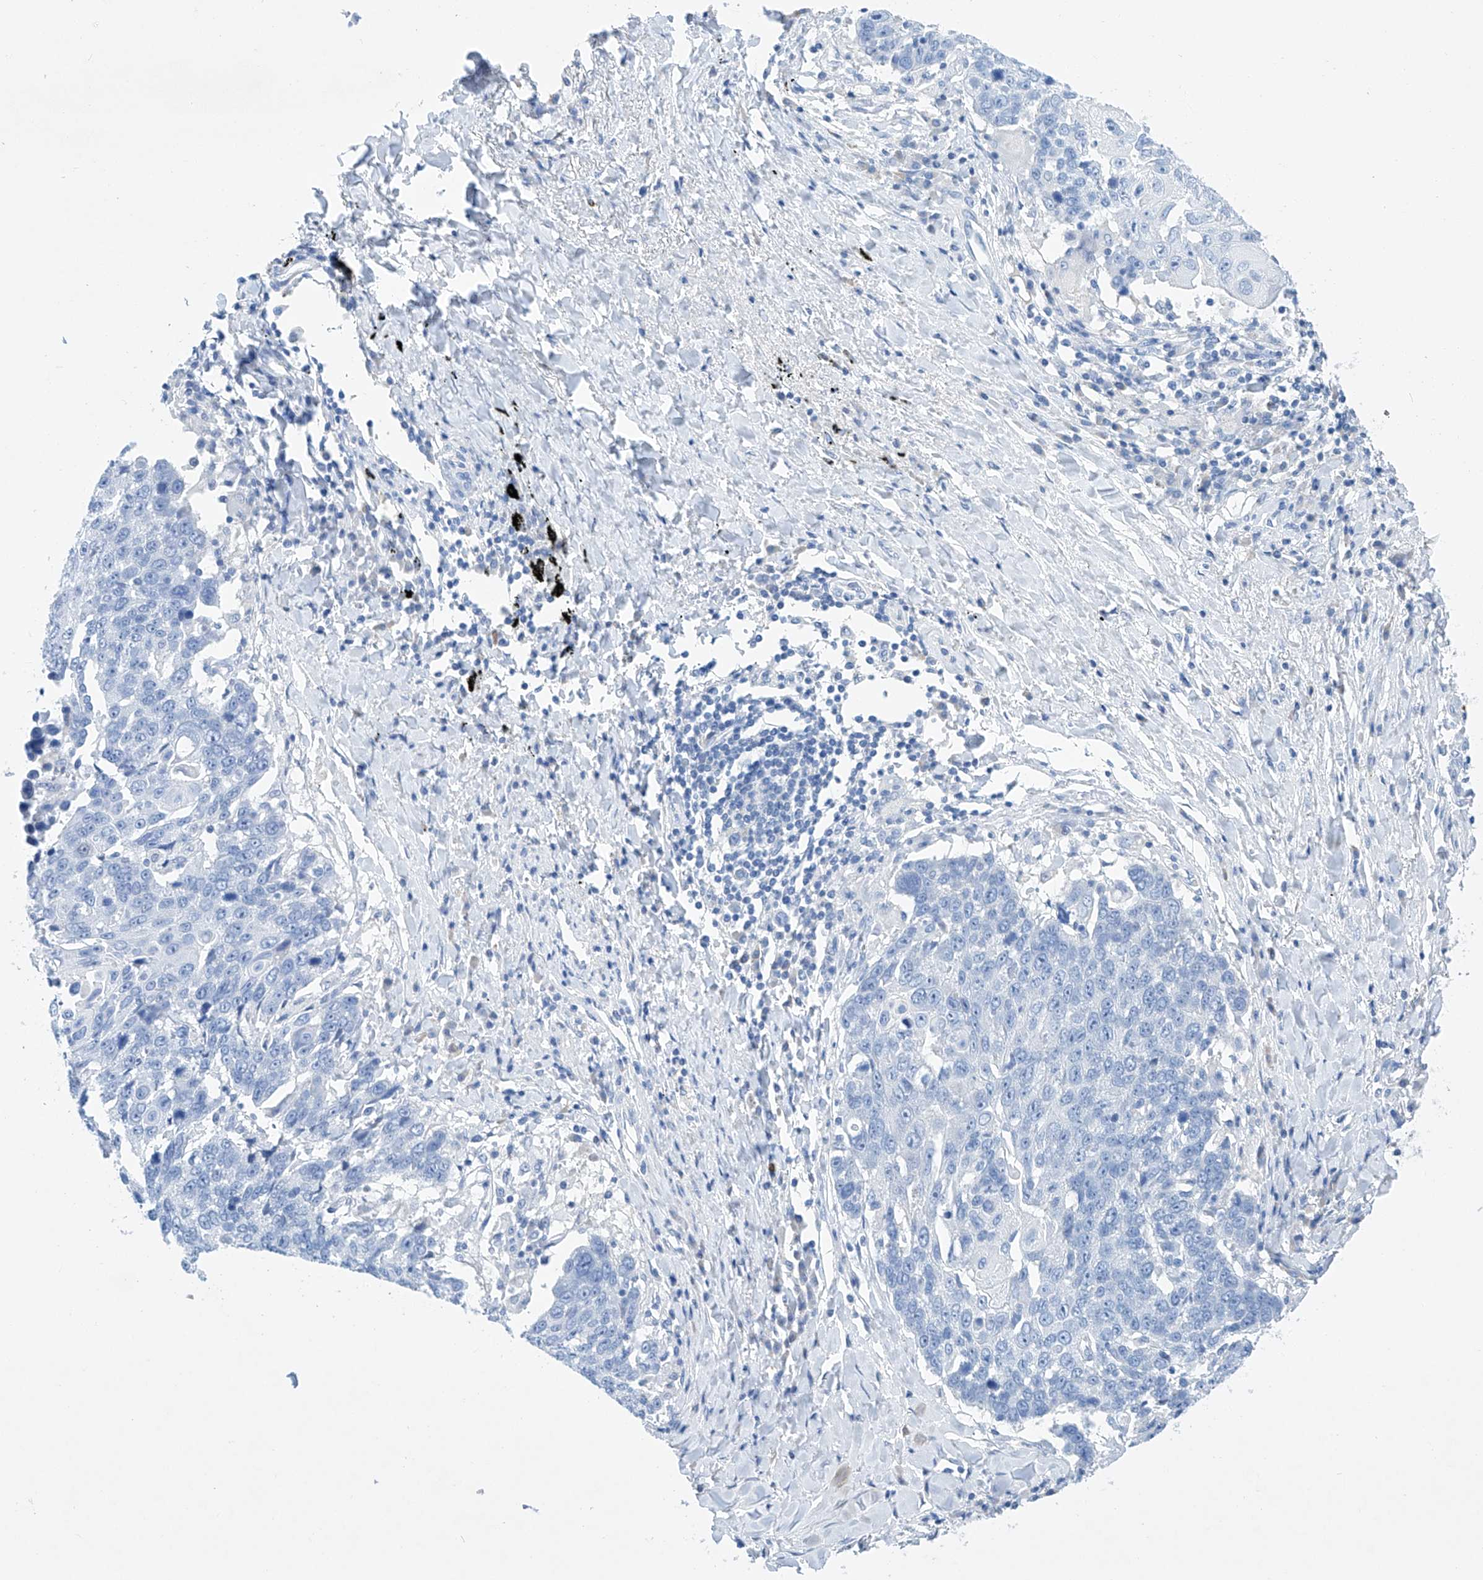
{"staining": {"intensity": "negative", "quantity": "none", "location": "none"}, "tissue": "lung cancer", "cell_type": "Tumor cells", "image_type": "cancer", "snomed": [{"axis": "morphology", "description": "Squamous cell carcinoma, NOS"}, {"axis": "topography", "description": "Lung"}], "caption": "Lung cancer was stained to show a protein in brown. There is no significant expression in tumor cells.", "gene": "LURAP1", "patient": {"sex": "male", "age": 66}}